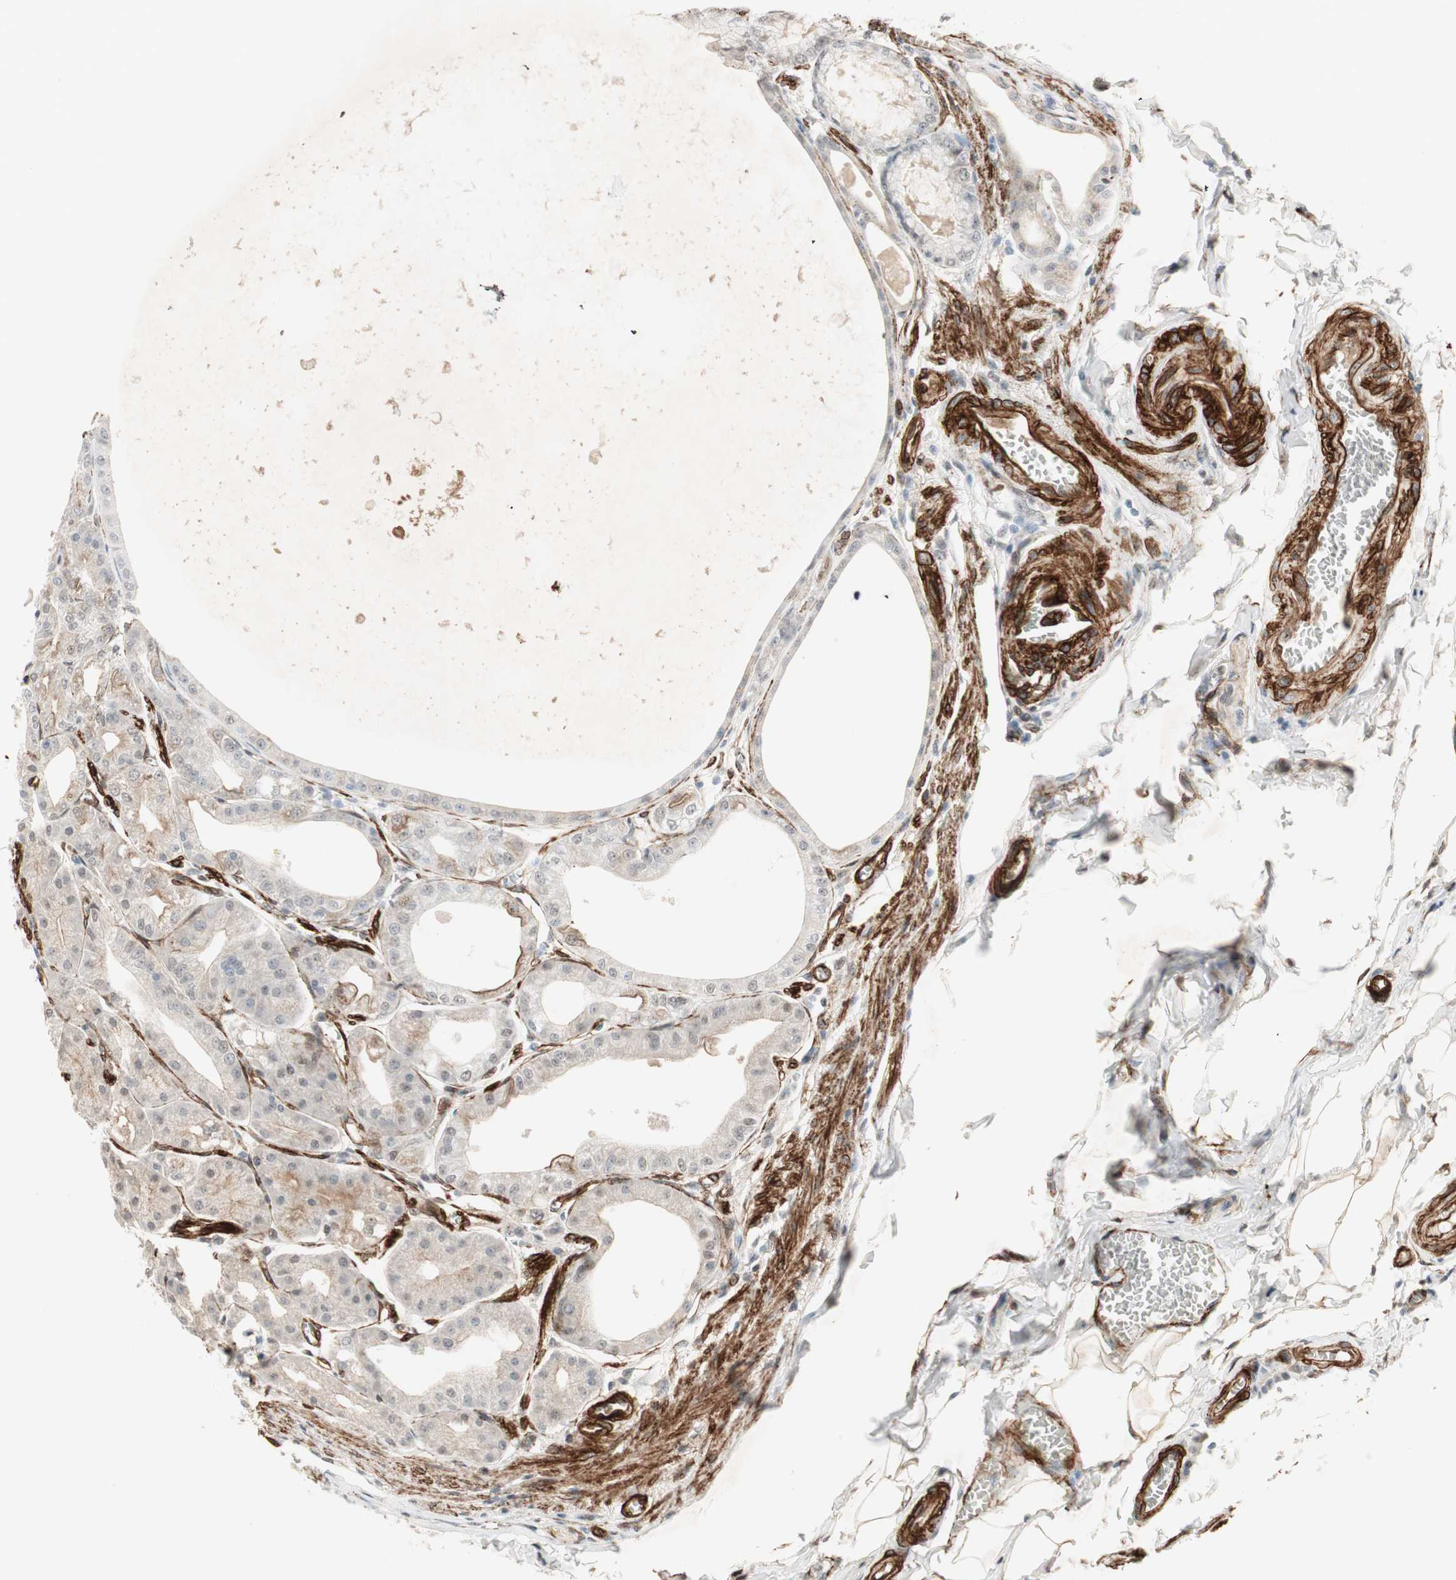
{"staining": {"intensity": "moderate", "quantity": "25%-75%", "location": "cytoplasmic/membranous,nuclear"}, "tissue": "stomach", "cell_type": "Glandular cells", "image_type": "normal", "snomed": [{"axis": "morphology", "description": "Normal tissue, NOS"}, {"axis": "topography", "description": "Stomach, lower"}], "caption": "Protein staining shows moderate cytoplasmic/membranous,nuclear expression in approximately 25%-75% of glandular cells in benign stomach. The staining was performed using DAB, with brown indicating positive protein expression. Nuclei are stained blue with hematoxylin.", "gene": "CDK19", "patient": {"sex": "male", "age": 71}}